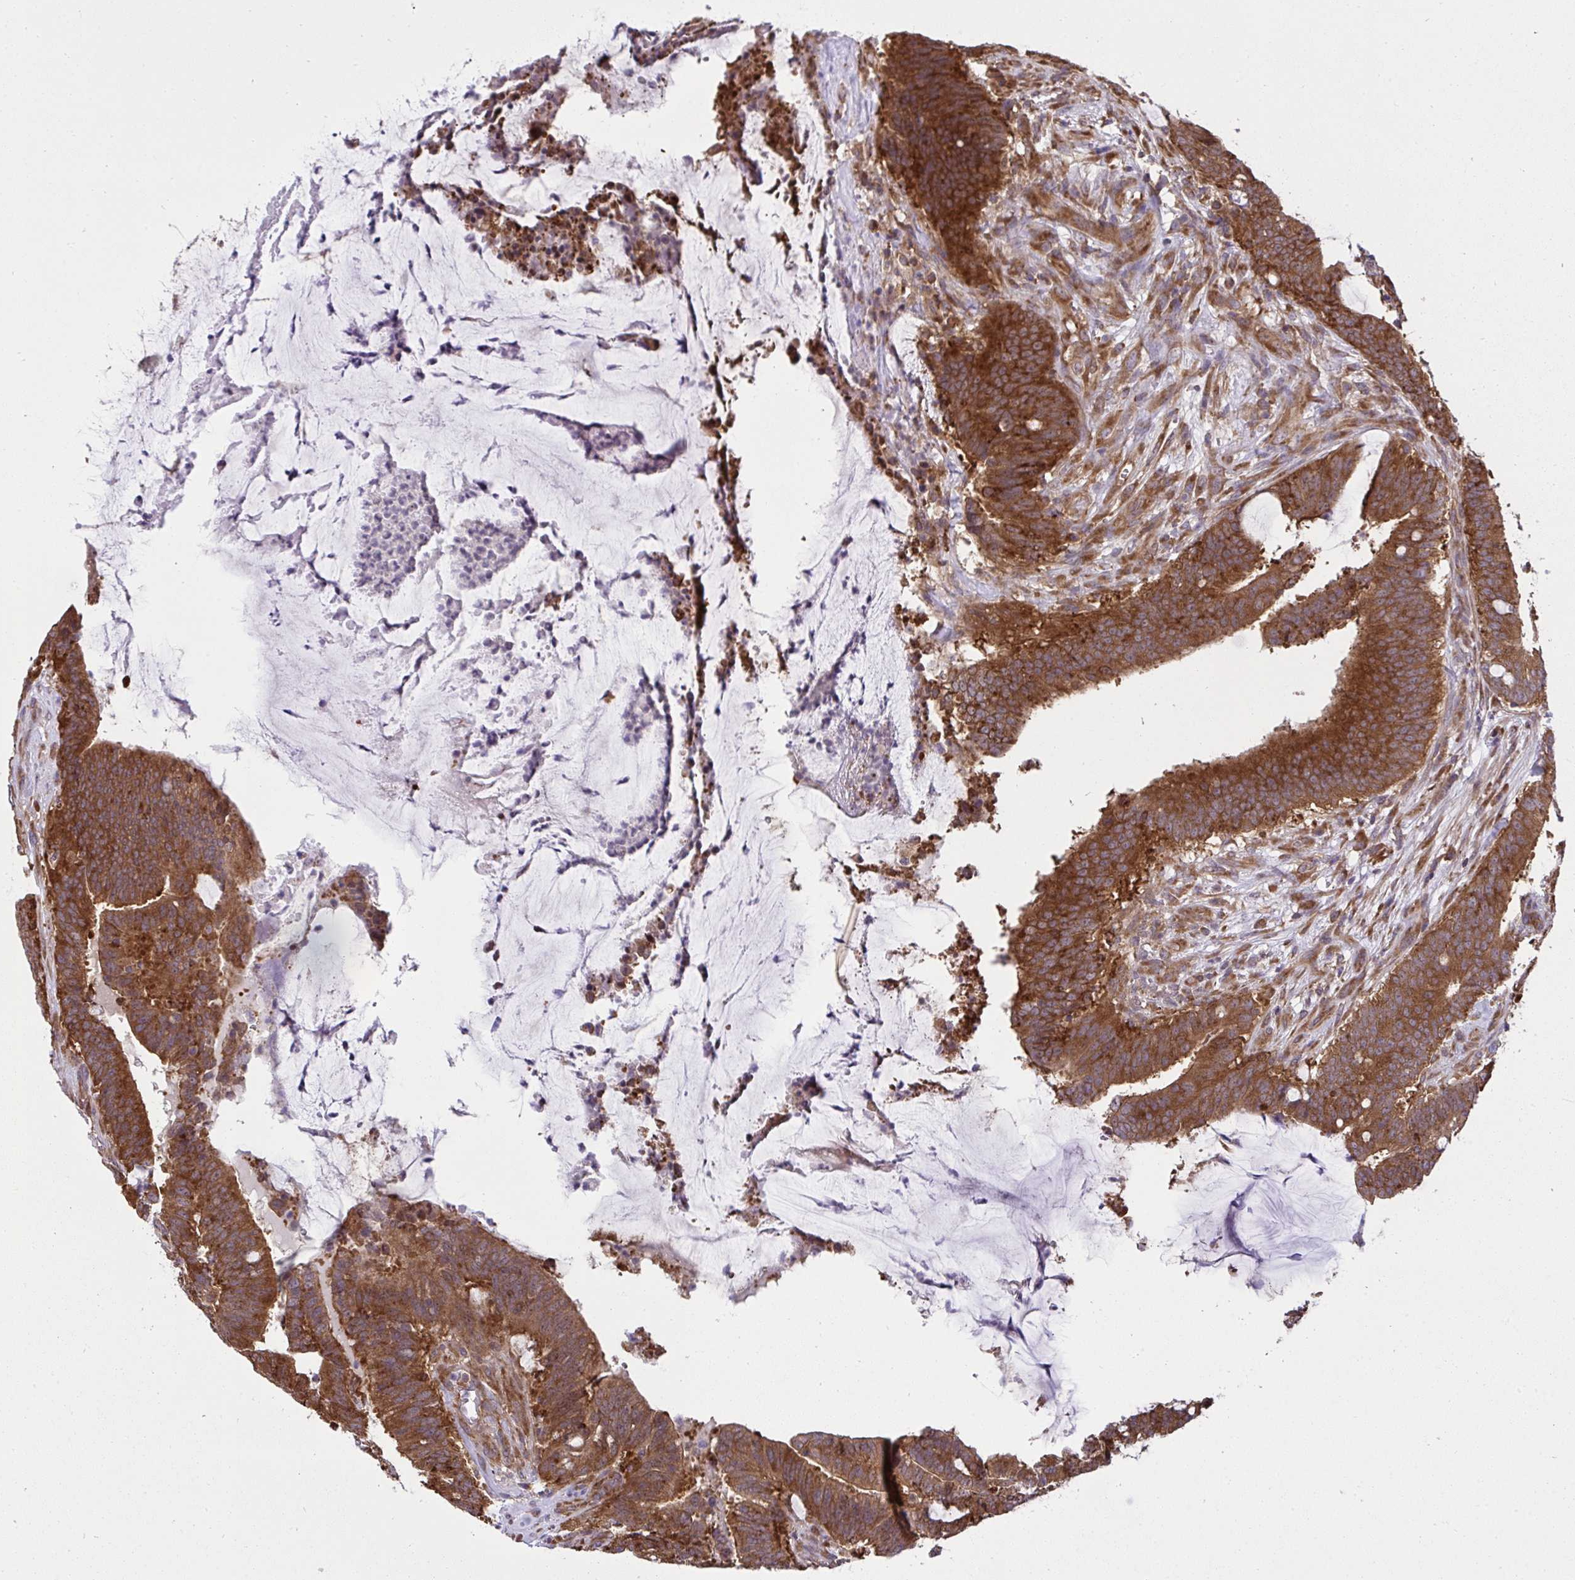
{"staining": {"intensity": "strong", "quantity": ">75%", "location": "cytoplasmic/membranous"}, "tissue": "colorectal cancer", "cell_type": "Tumor cells", "image_type": "cancer", "snomed": [{"axis": "morphology", "description": "Adenocarcinoma, NOS"}, {"axis": "topography", "description": "Colon"}], "caption": "DAB (3,3'-diaminobenzidine) immunohistochemical staining of colorectal cancer (adenocarcinoma) displays strong cytoplasmic/membranous protein expression in approximately >75% of tumor cells.", "gene": "RPS7", "patient": {"sex": "female", "age": 43}}